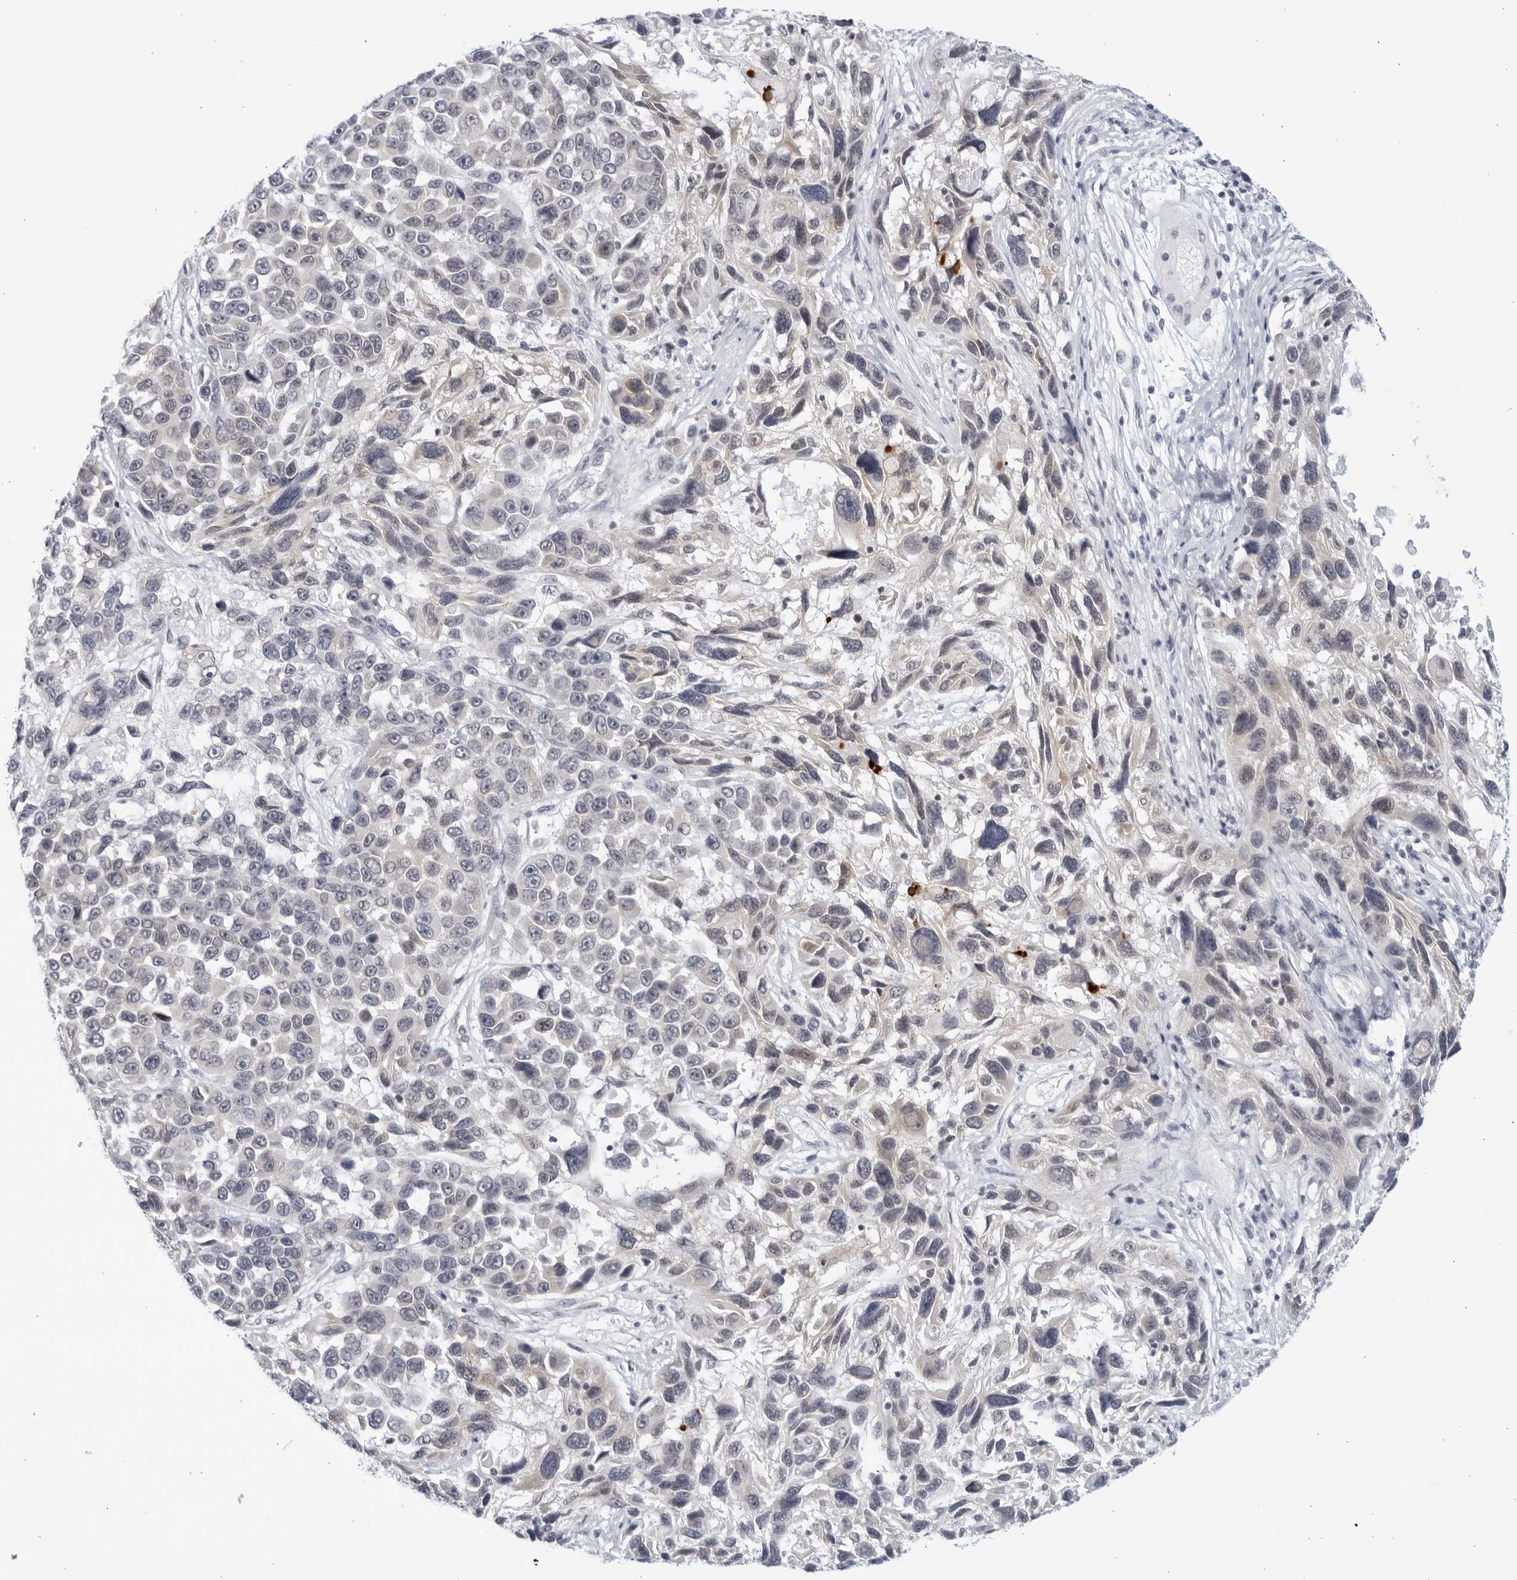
{"staining": {"intensity": "negative", "quantity": "none", "location": "none"}, "tissue": "melanoma", "cell_type": "Tumor cells", "image_type": "cancer", "snomed": [{"axis": "morphology", "description": "Malignant melanoma, NOS"}, {"axis": "topography", "description": "Skin"}], "caption": "Immunohistochemistry (IHC) of human melanoma exhibits no expression in tumor cells. Nuclei are stained in blue.", "gene": "WDTC1", "patient": {"sex": "male", "age": 53}}